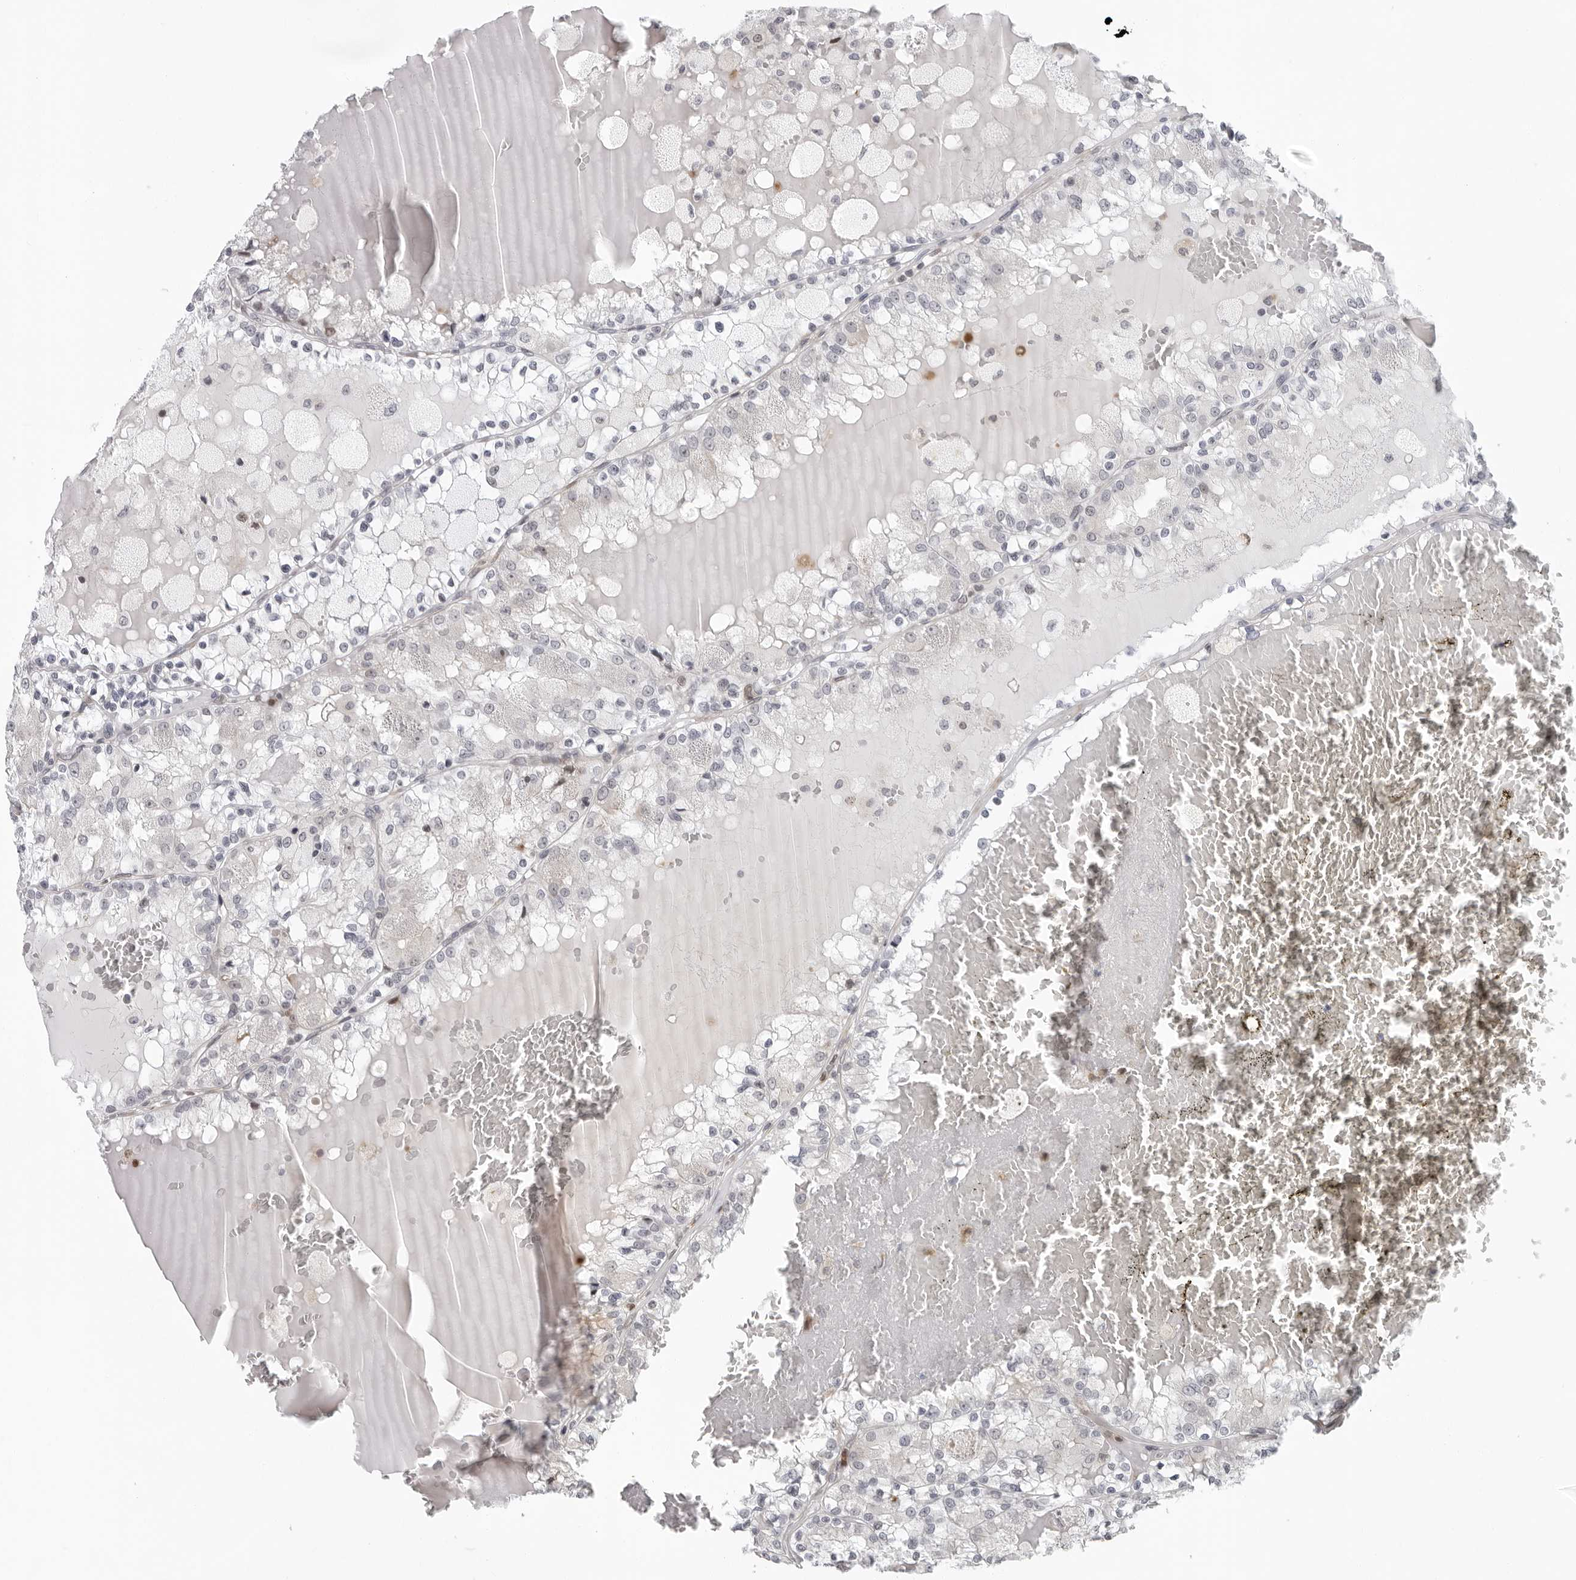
{"staining": {"intensity": "negative", "quantity": "none", "location": "none"}, "tissue": "renal cancer", "cell_type": "Tumor cells", "image_type": "cancer", "snomed": [{"axis": "morphology", "description": "Adenocarcinoma, NOS"}, {"axis": "topography", "description": "Kidney"}], "caption": "This is a photomicrograph of immunohistochemistry (IHC) staining of renal cancer (adenocarcinoma), which shows no staining in tumor cells. (DAB (3,3'-diaminobenzidine) immunohistochemistry with hematoxylin counter stain).", "gene": "PIP4K2C", "patient": {"sex": "female", "age": 56}}